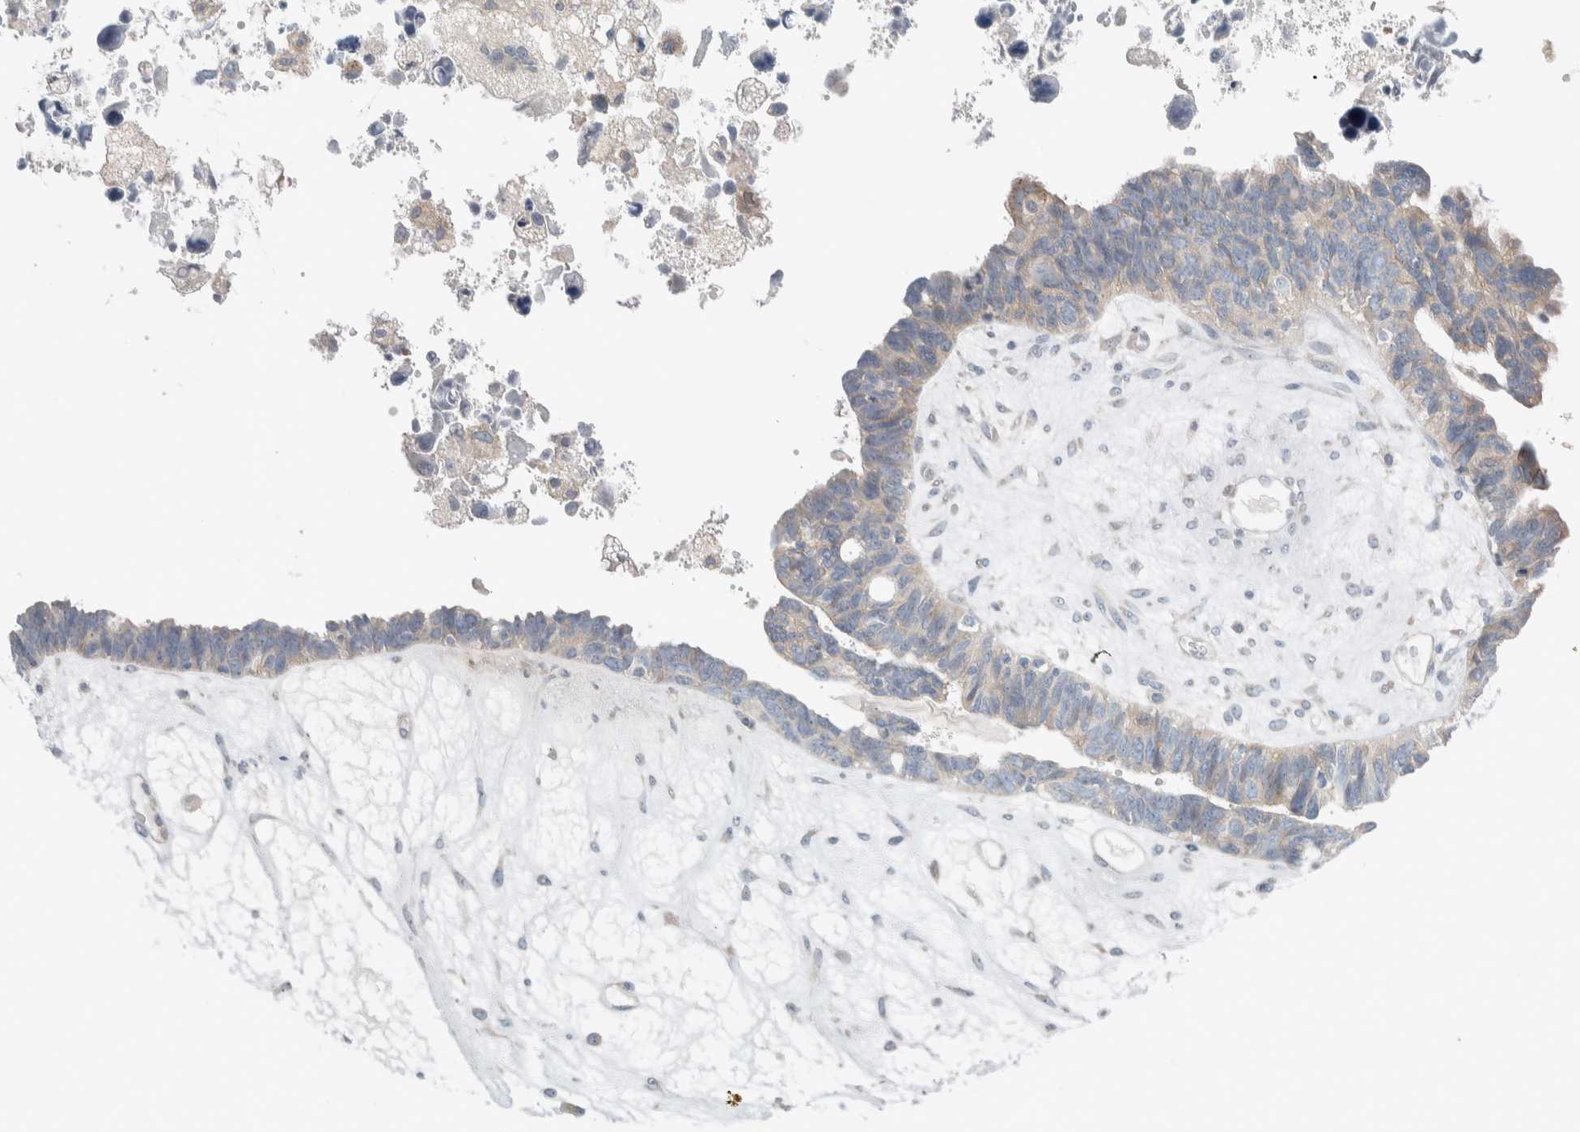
{"staining": {"intensity": "weak", "quantity": "<25%", "location": "cytoplasmic/membranous"}, "tissue": "ovarian cancer", "cell_type": "Tumor cells", "image_type": "cancer", "snomed": [{"axis": "morphology", "description": "Cystadenocarcinoma, serous, NOS"}, {"axis": "topography", "description": "Ovary"}], "caption": "There is no significant staining in tumor cells of ovarian cancer (serous cystadenocarcinoma).", "gene": "HGS", "patient": {"sex": "female", "age": 79}}